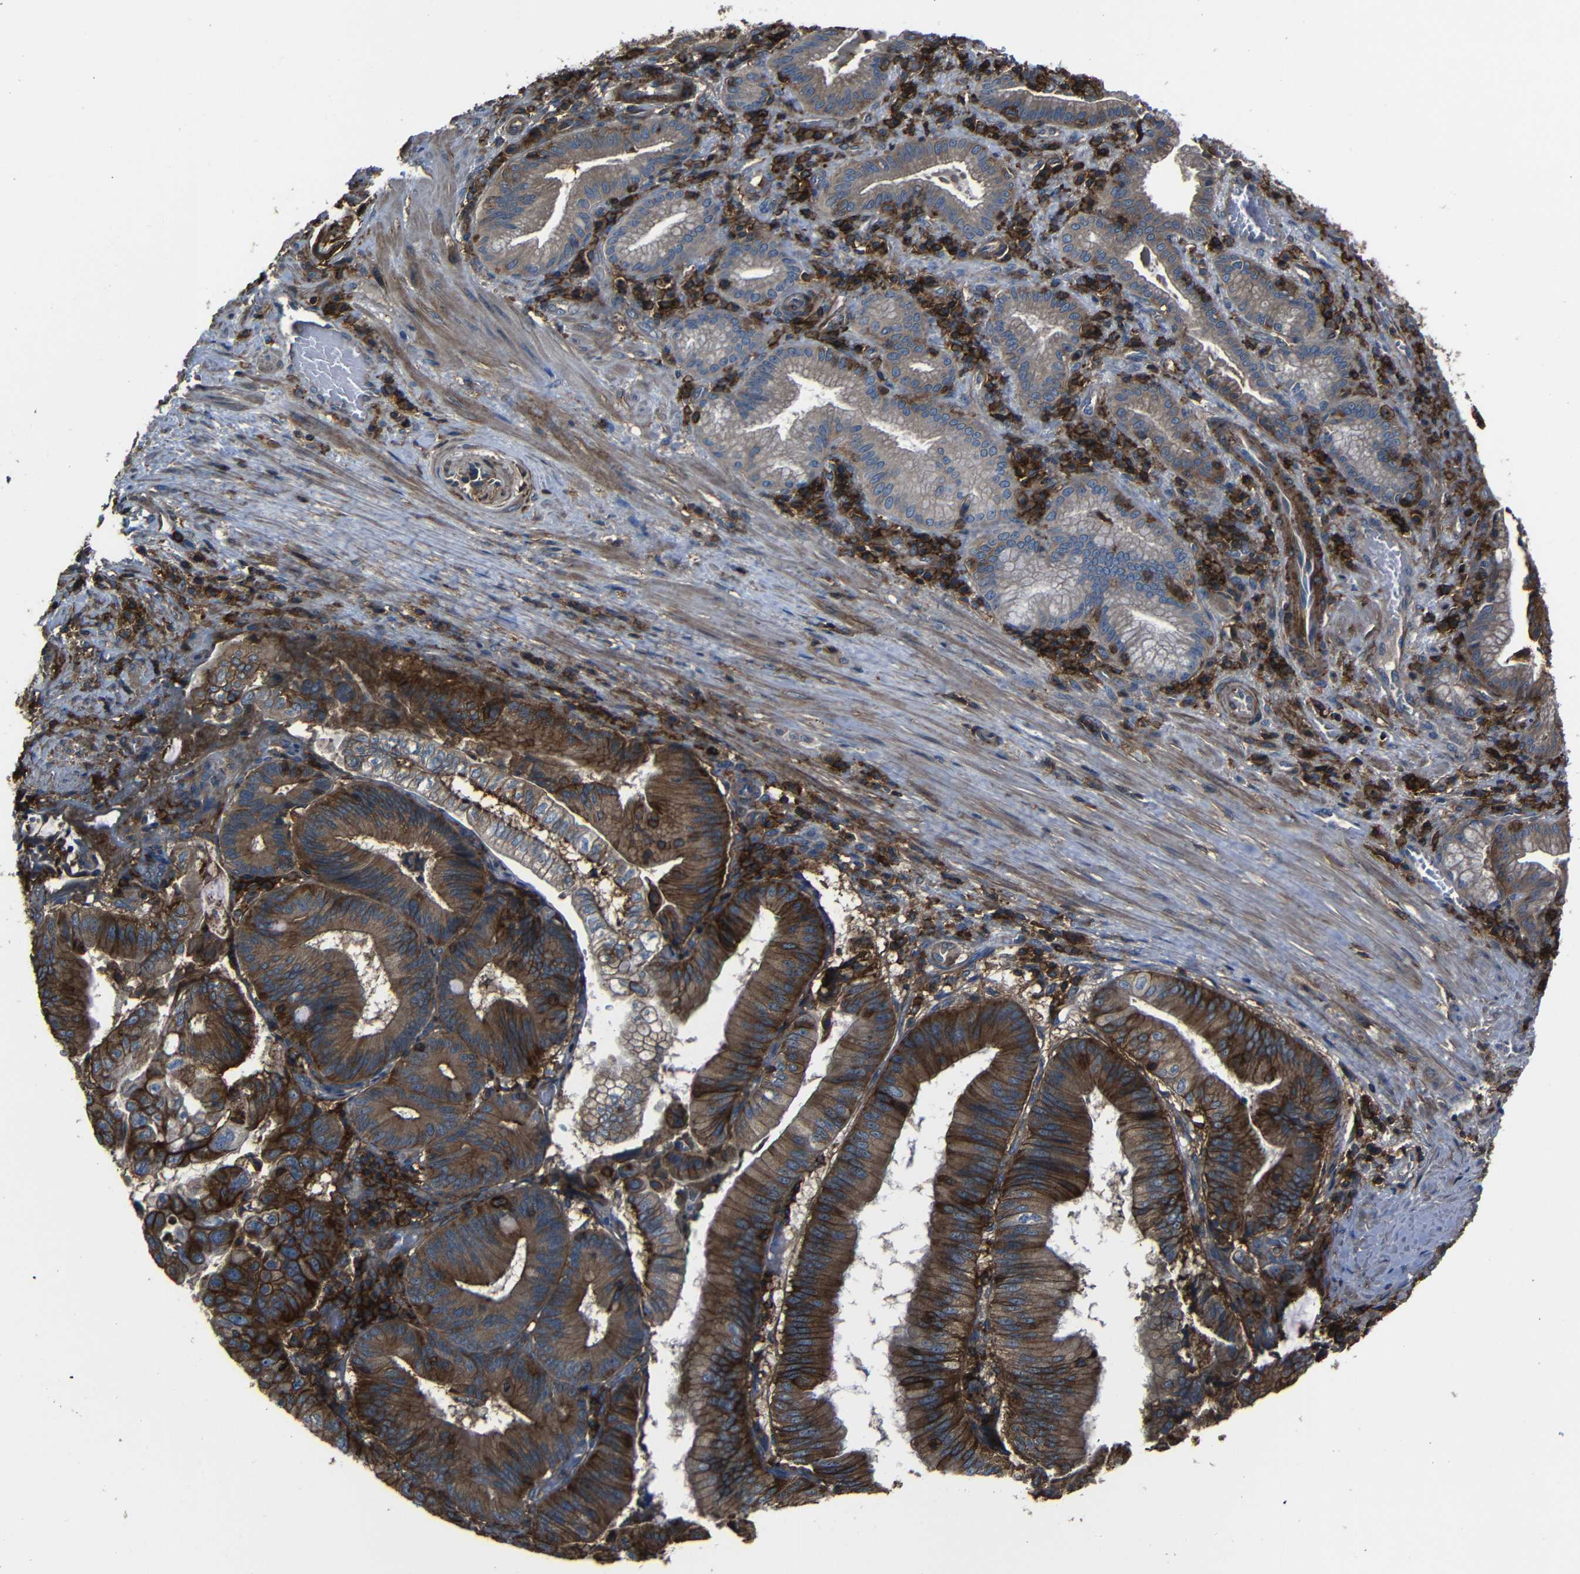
{"staining": {"intensity": "strong", "quantity": ">75%", "location": "cytoplasmic/membranous"}, "tissue": "pancreatic cancer", "cell_type": "Tumor cells", "image_type": "cancer", "snomed": [{"axis": "morphology", "description": "Adenocarcinoma, NOS"}, {"axis": "topography", "description": "Pancreas"}], "caption": "Protein expression by IHC reveals strong cytoplasmic/membranous expression in approximately >75% of tumor cells in pancreatic adenocarcinoma. (IHC, brightfield microscopy, high magnification).", "gene": "ADGRE5", "patient": {"sex": "male", "age": 82}}